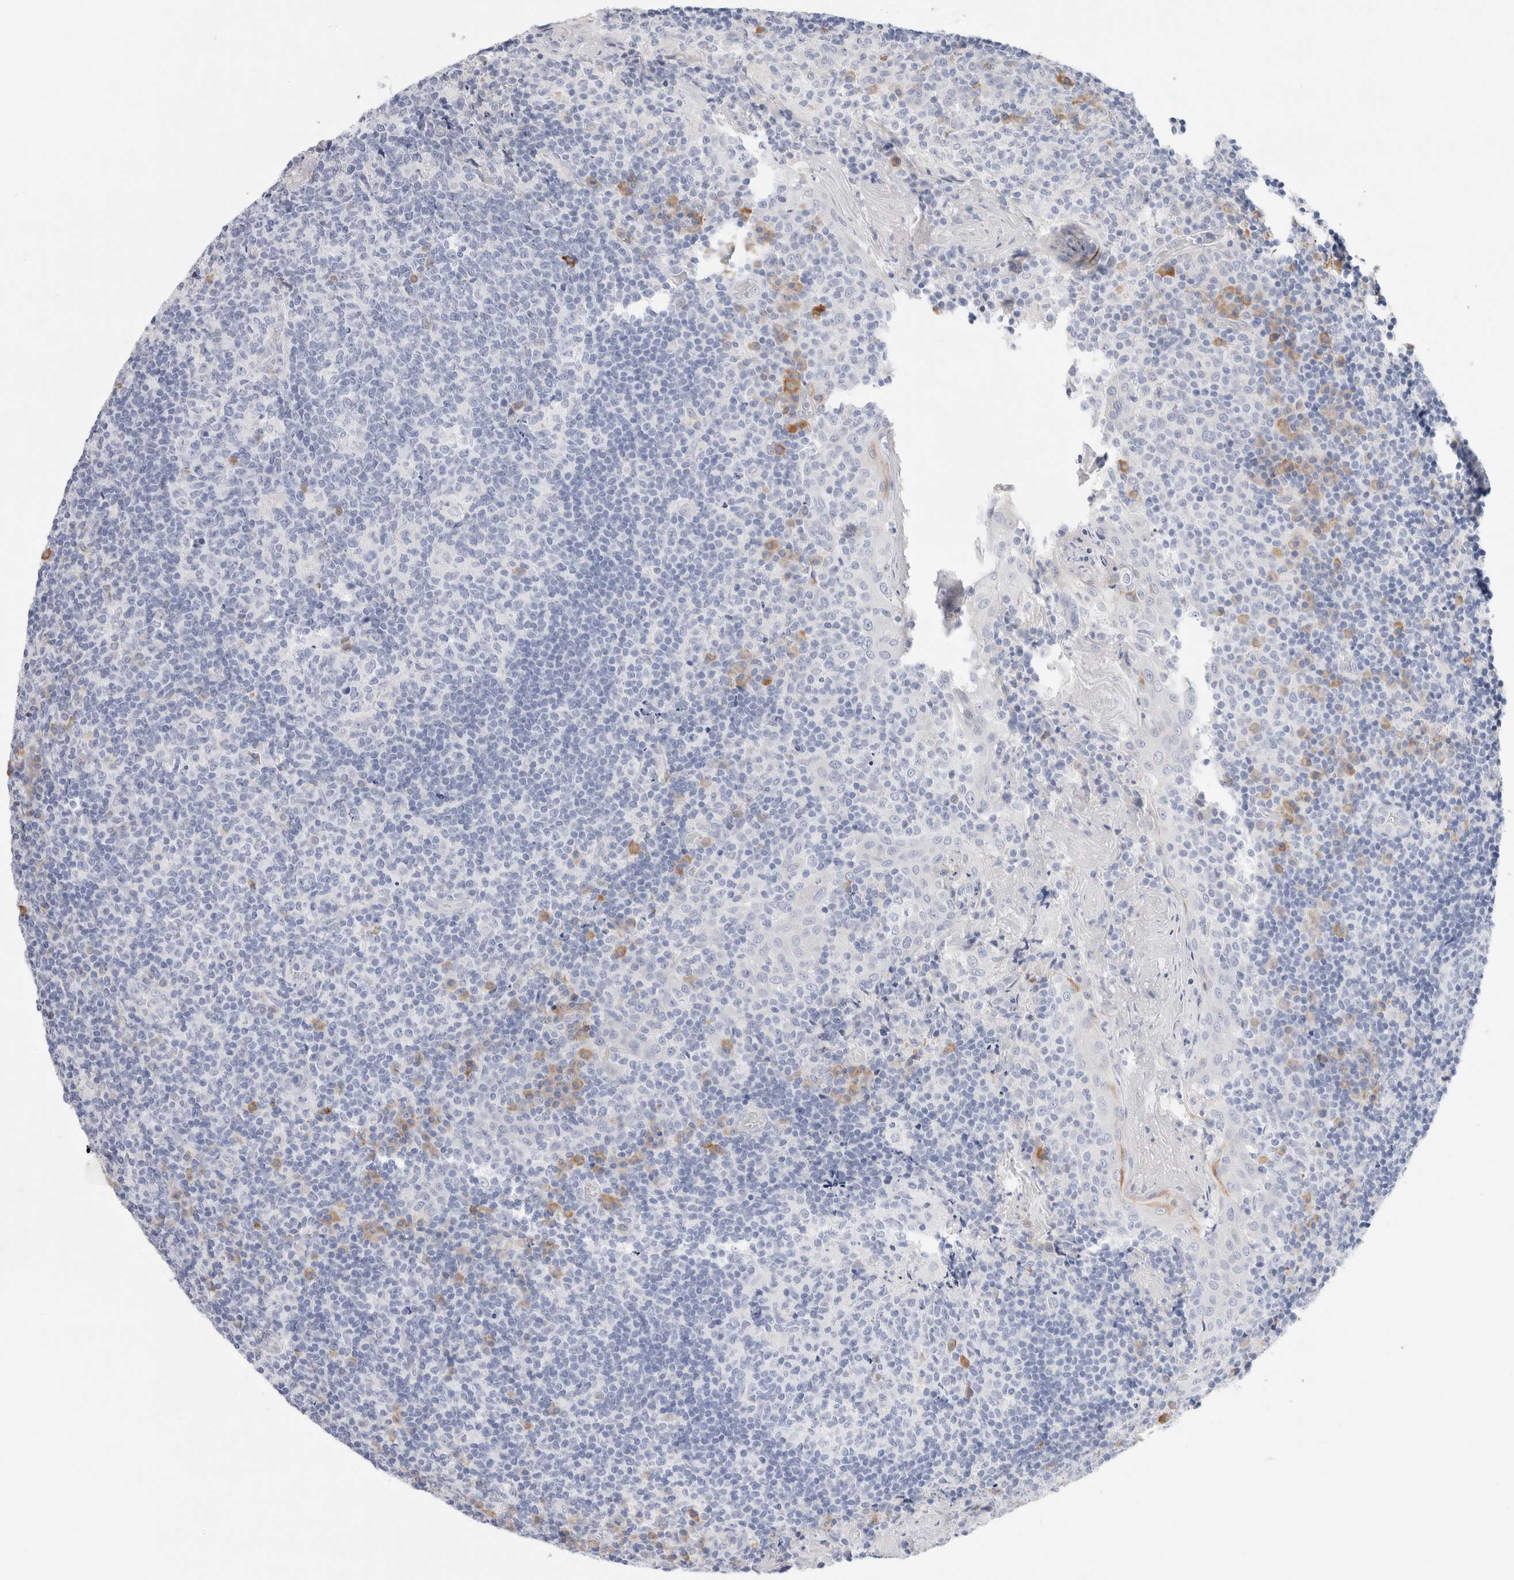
{"staining": {"intensity": "negative", "quantity": "none", "location": "none"}, "tissue": "tonsil", "cell_type": "Germinal center cells", "image_type": "normal", "snomed": [{"axis": "morphology", "description": "Normal tissue, NOS"}, {"axis": "topography", "description": "Tonsil"}], "caption": "Image shows no protein expression in germinal center cells of normal tonsil. (Stains: DAB immunohistochemistry with hematoxylin counter stain, Microscopy: brightfield microscopy at high magnification).", "gene": "GADD45G", "patient": {"sex": "female", "age": 19}}